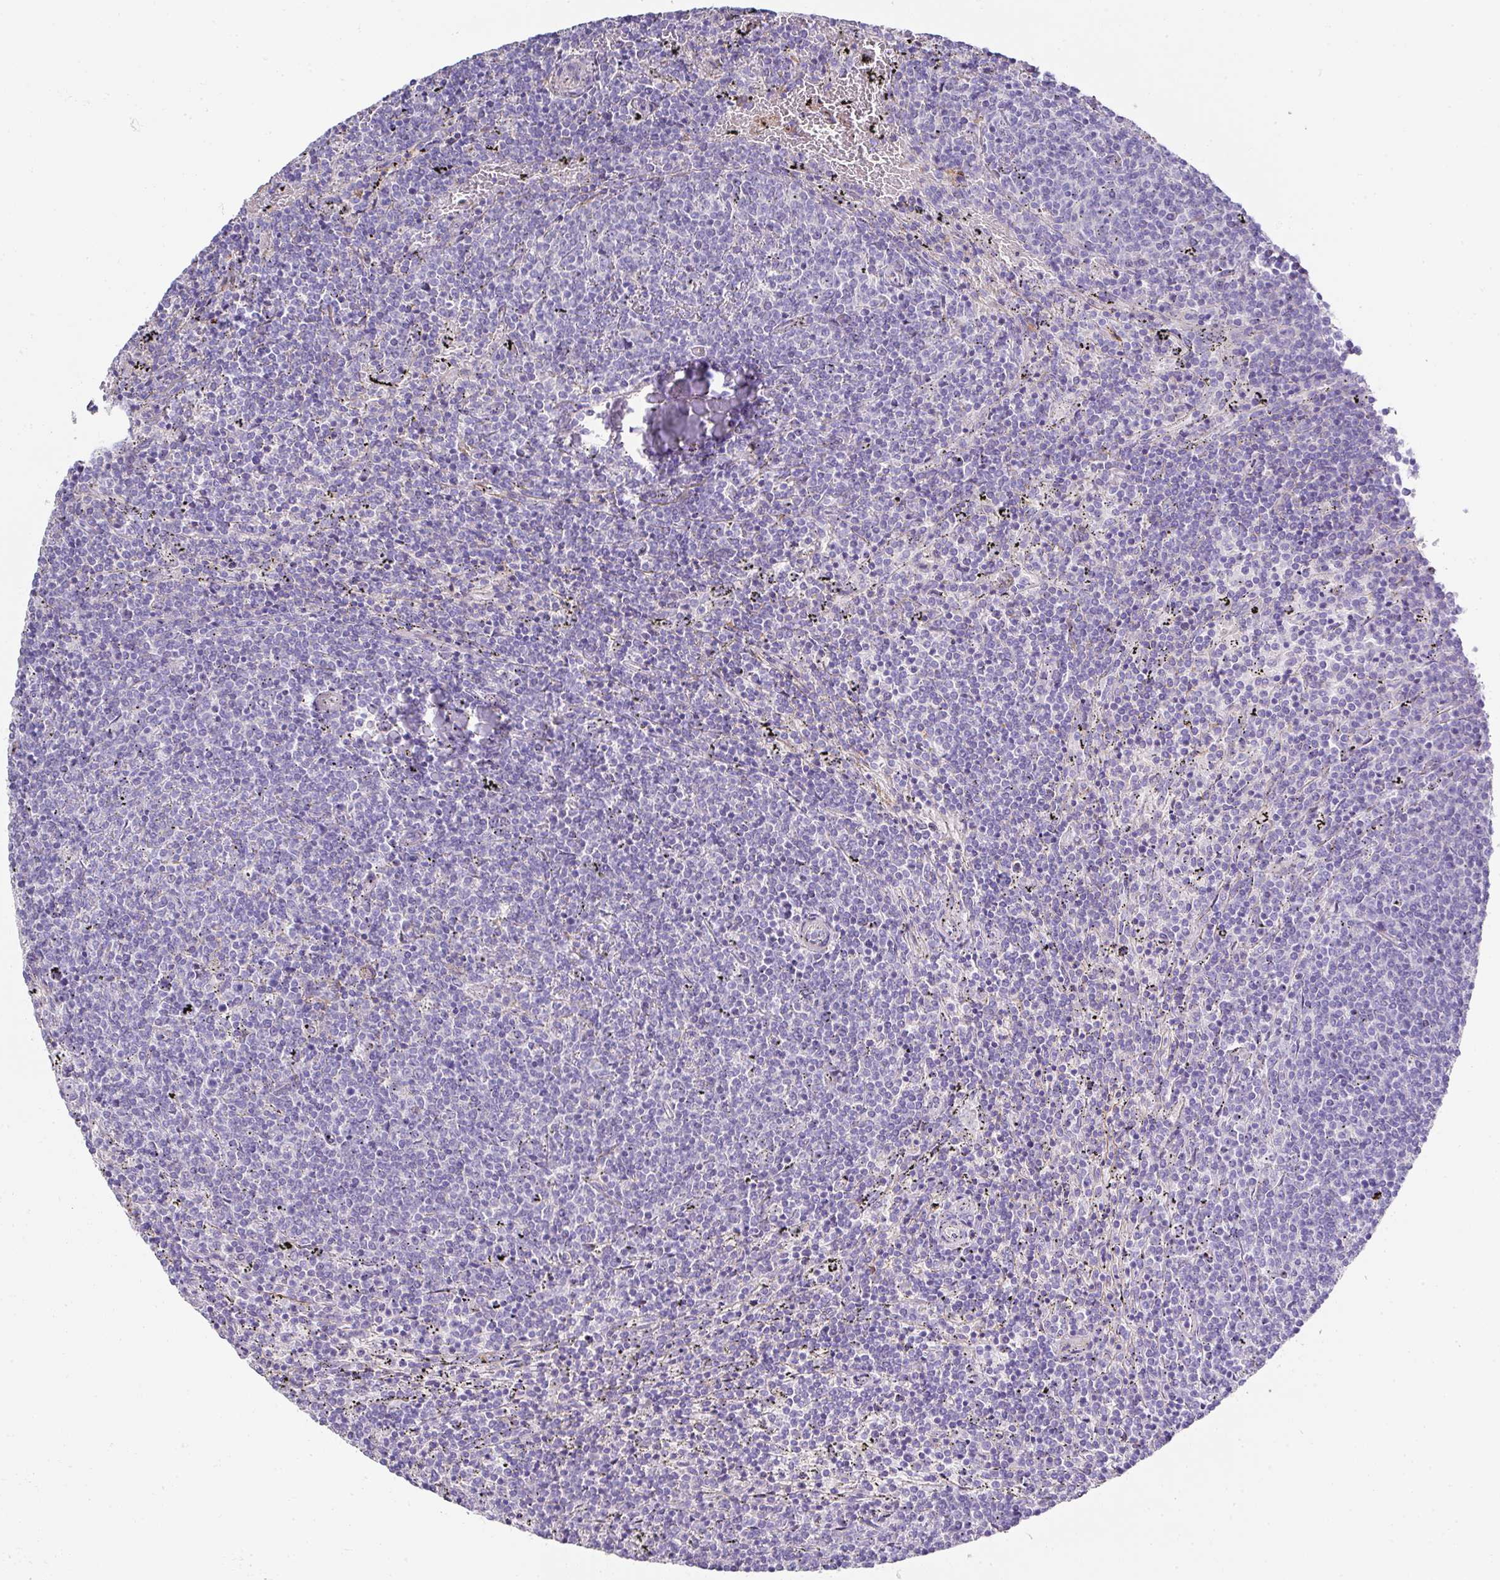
{"staining": {"intensity": "negative", "quantity": "none", "location": "none"}, "tissue": "lymphoma", "cell_type": "Tumor cells", "image_type": "cancer", "snomed": [{"axis": "morphology", "description": "Malignant lymphoma, non-Hodgkin's type, Low grade"}, {"axis": "topography", "description": "Spleen"}], "caption": "Protein analysis of lymphoma demonstrates no significant expression in tumor cells.", "gene": "TARM1", "patient": {"sex": "female", "age": 50}}